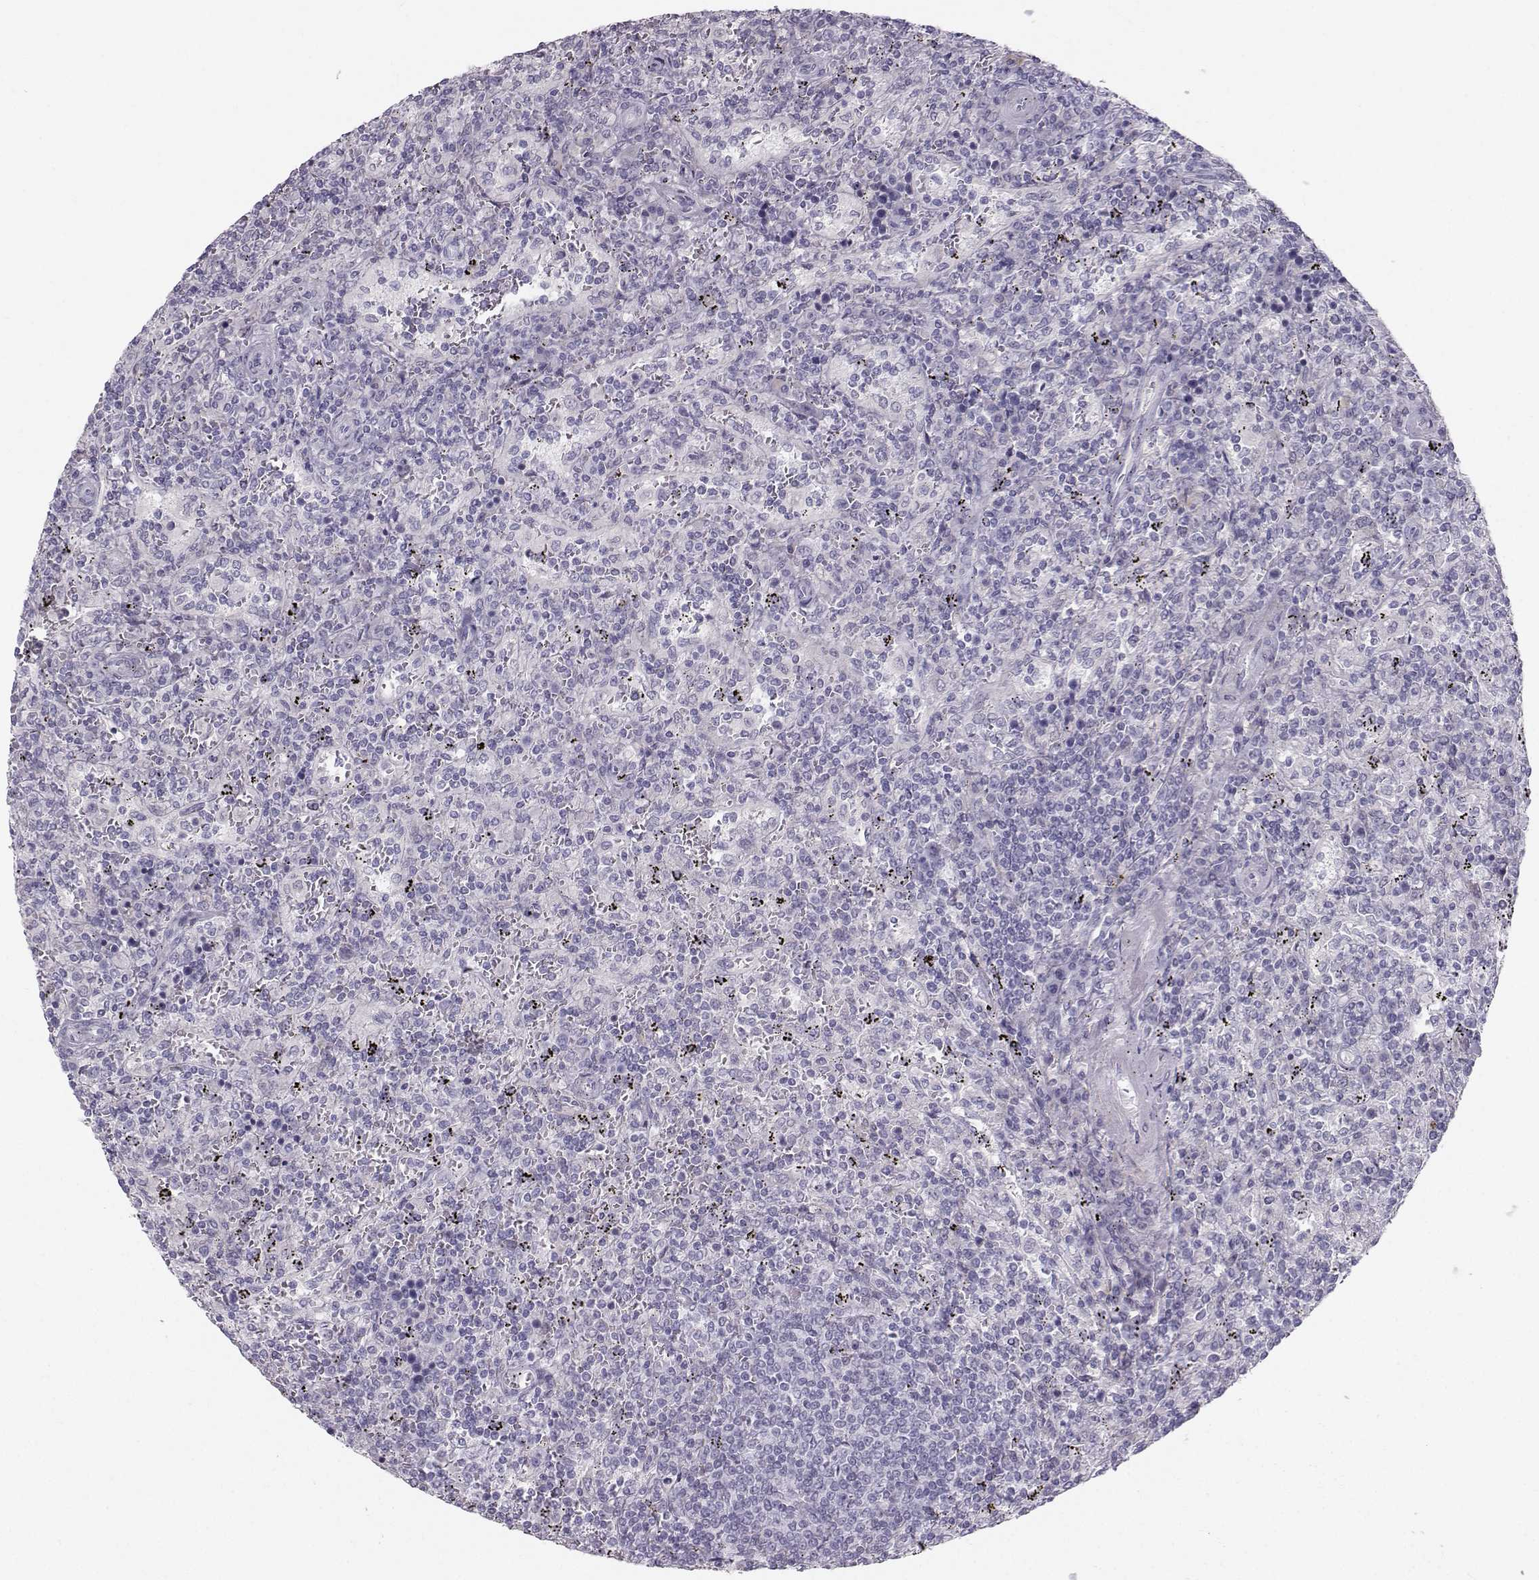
{"staining": {"intensity": "negative", "quantity": "none", "location": "none"}, "tissue": "lymphoma", "cell_type": "Tumor cells", "image_type": "cancer", "snomed": [{"axis": "morphology", "description": "Malignant lymphoma, non-Hodgkin's type, Low grade"}, {"axis": "topography", "description": "Spleen"}], "caption": "High magnification brightfield microscopy of lymphoma stained with DAB (3,3'-diaminobenzidine) (brown) and counterstained with hematoxylin (blue): tumor cells show no significant positivity. (Immunohistochemistry, brightfield microscopy, high magnification).", "gene": "CASR", "patient": {"sex": "male", "age": 62}}